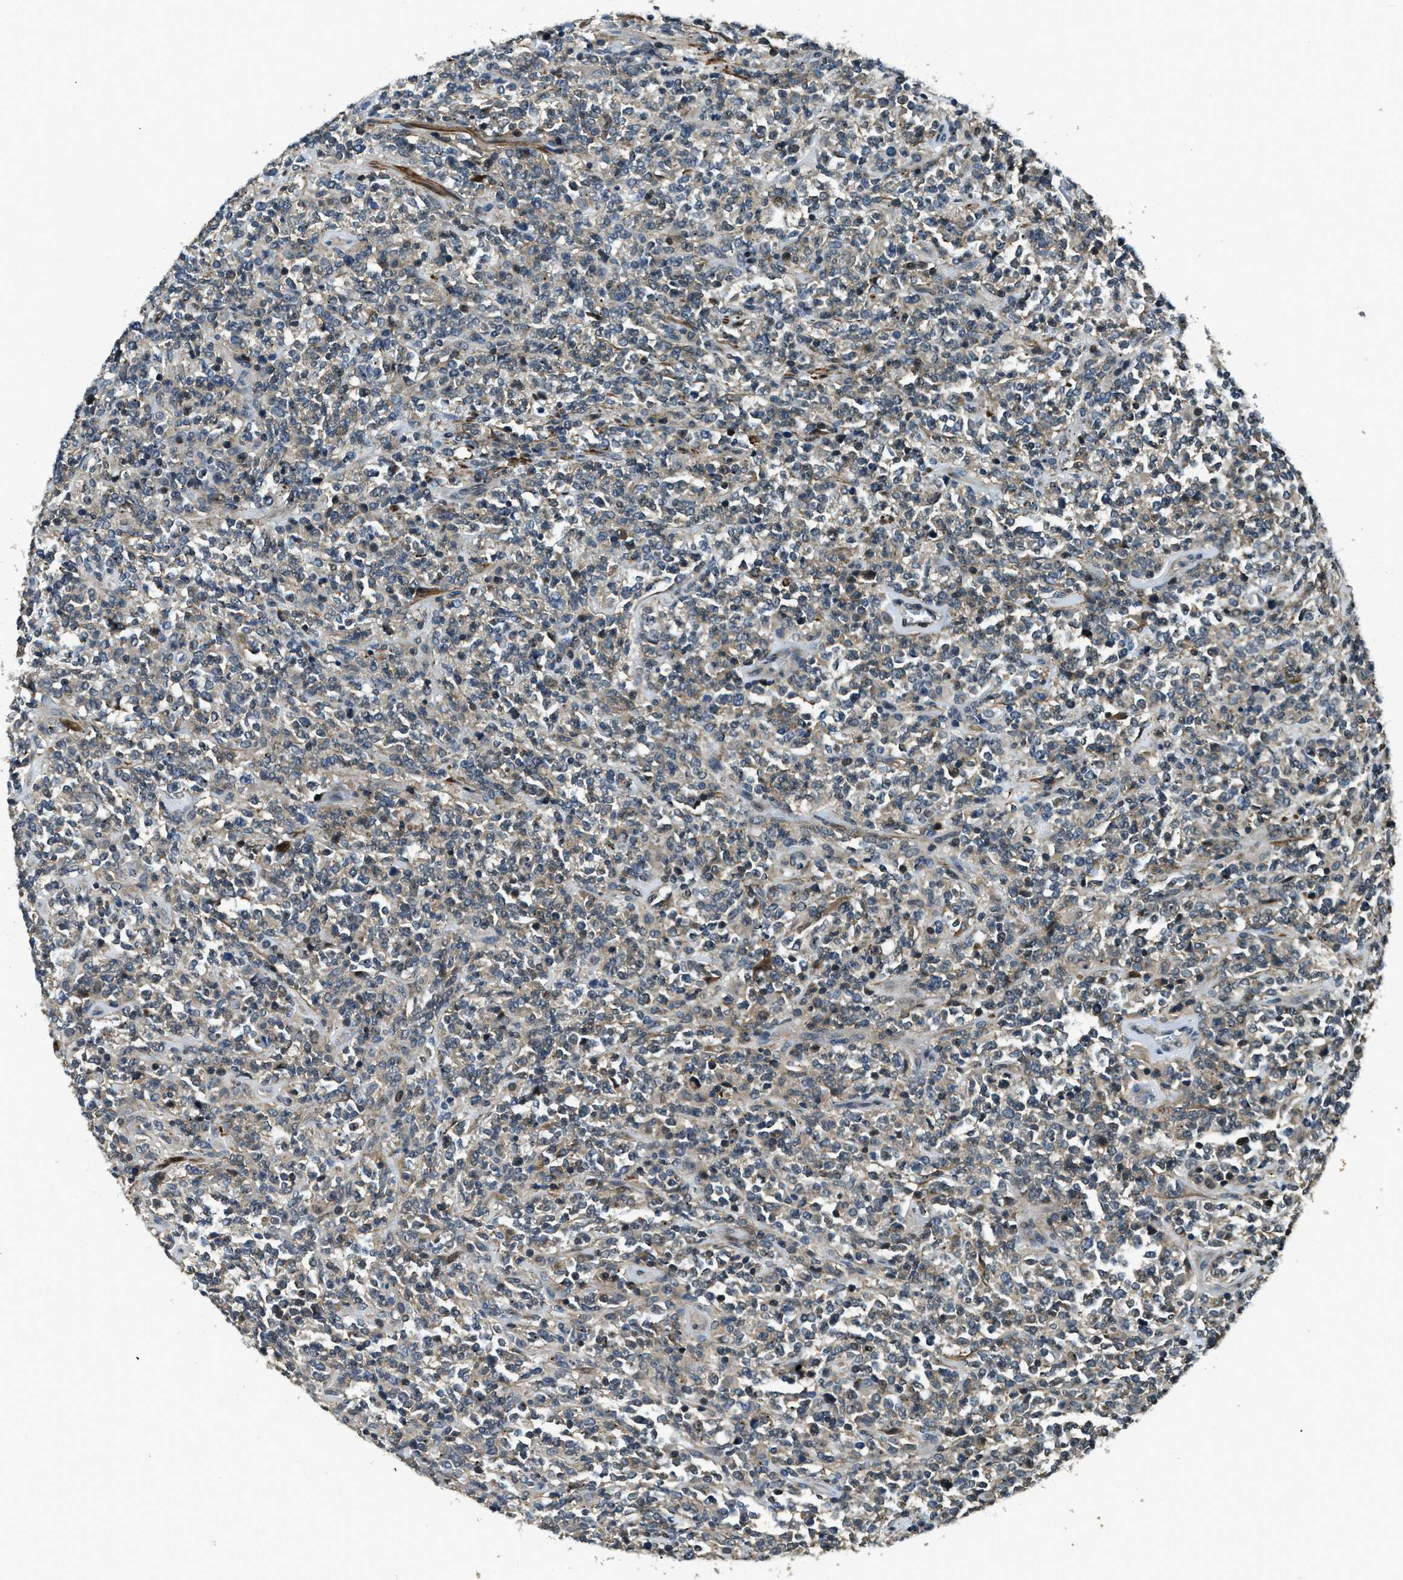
{"staining": {"intensity": "weak", "quantity": "25%-75%", "location": "cytoplasmic/membranous"}, "tissue": "lymphoma", "cell_type": "Tumor cells", "image_type": "cancer", "snomed": [{"axis": "morphology", "description": "Malignant lymphoma, non-Hodgkin's type, High grade"}, {"axis": "topography", "description": "Soft tissue"}], "caption": "Human high-grade malignant lymphoma, non-Hodgkin's type stained with a protein marker exhibits weak staining in tumor cells.", "gene": "NUDCD3", "patient": {"sex": "male", "age": 18}}